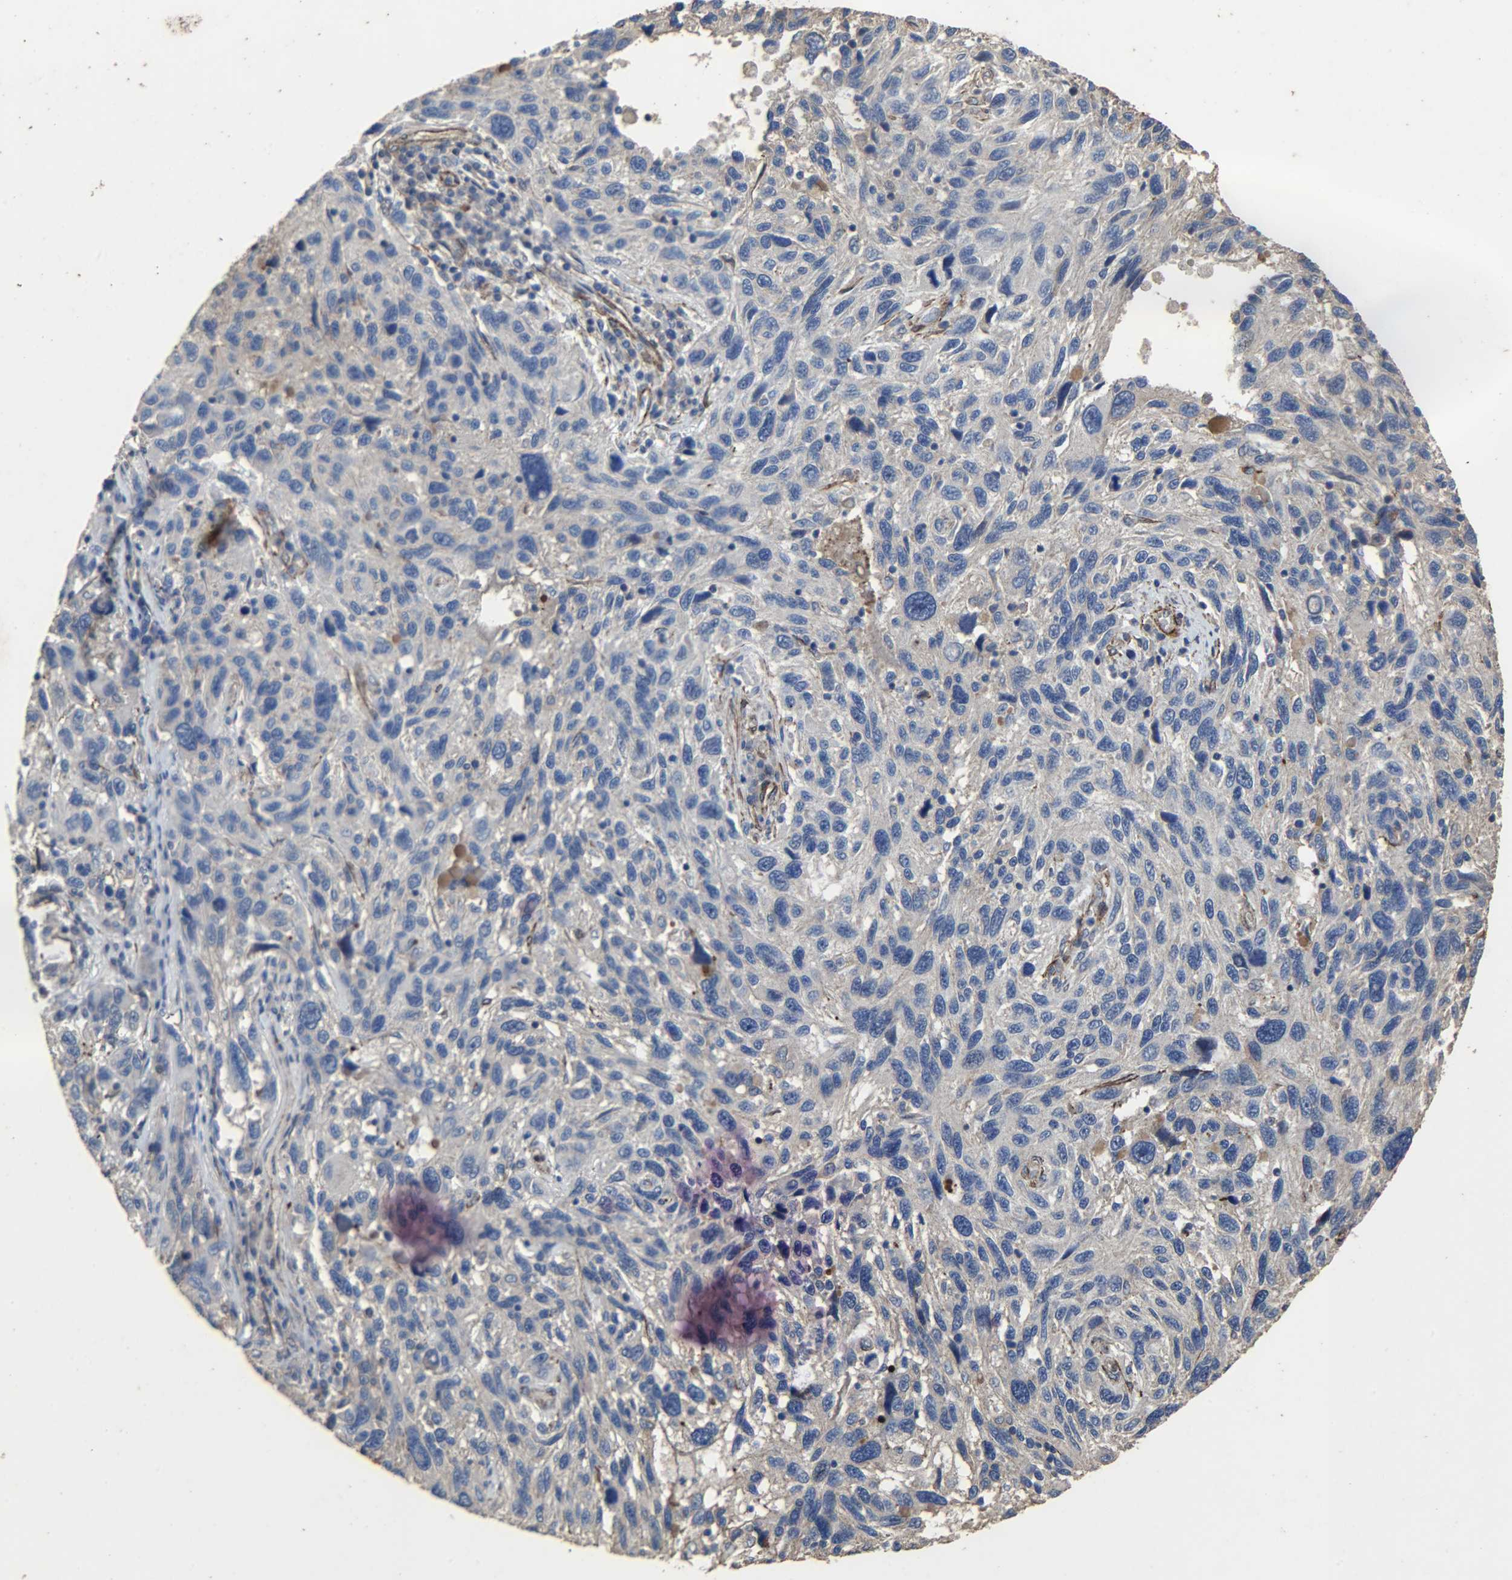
{"staining": {"intensity": "negative", "quantity": "none", "location": "none"}, "tissue": "melanoma", "cell_type": "Tumor cells", "image_type": "cancer", "snomed": [{"axis": "morphology", "description": "Malignant melanoma, NOS"}, {"axis": "topography", "description": "Skin"}], "caption": "Tumor cells show no significant protein positivity in malignant melanoma.", "gene": "TPM4", "patient": {"sex": "male", "age": 53}}